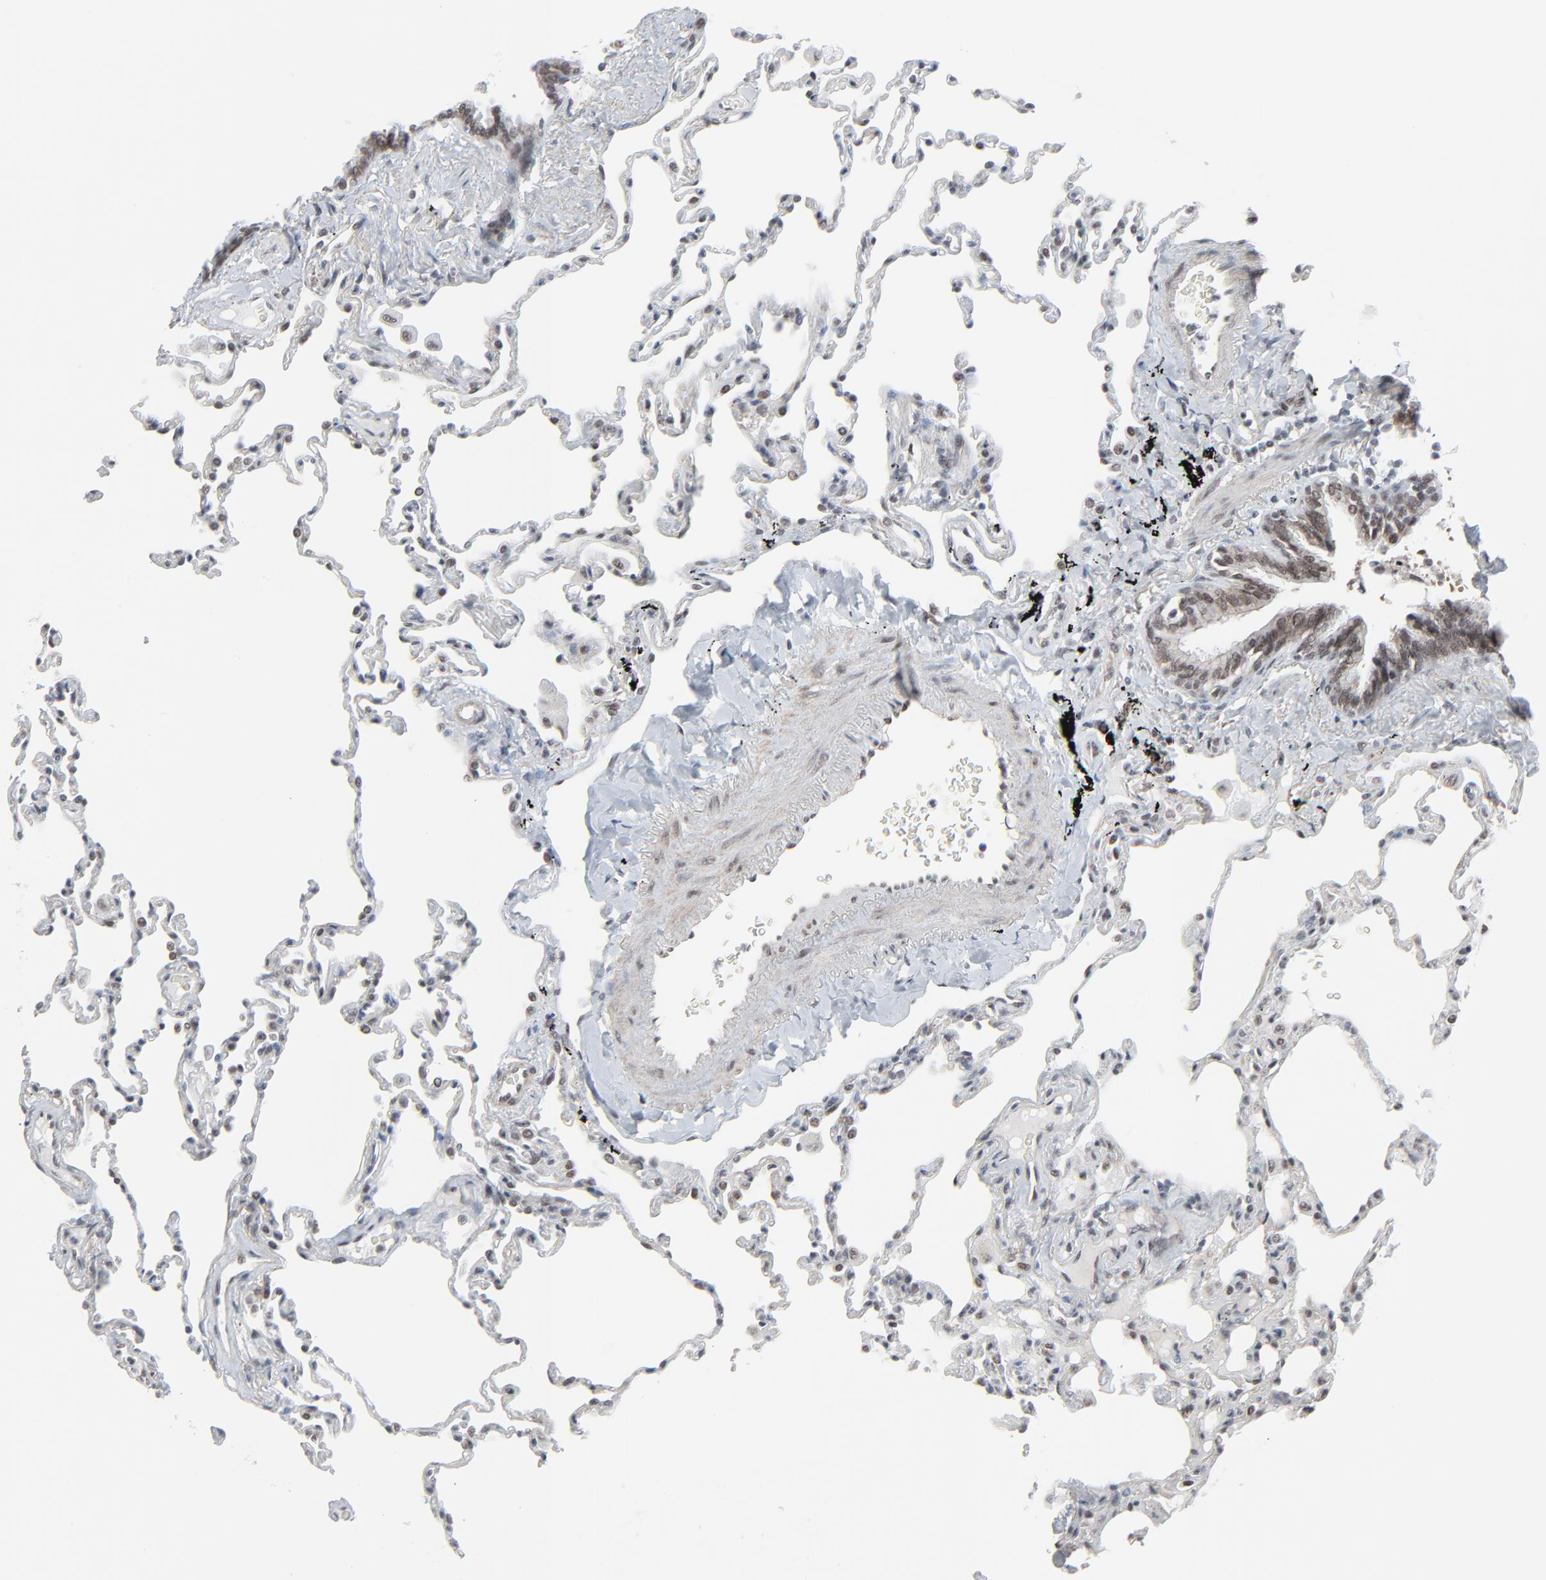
{"staining": {"intensity": "moderate", "quantity": "25%-75%", "location": "nuclear"}, "tissue": "lung", "cell_type": "Alveolar cells", "image_type": "normal", "snomed": [{"axis": "morphology", "description": "Normal tissue, NOS"}, {"axis": "topography", "description": "Lung"}], "caption": "DAB (3,3'-diaminobenzidine) immunohistochemical staining of unremarkable human lung exhibits moderate nuclear protein expression in approximately 25%-75% of alveolar cells.", "gene": "FBXO28", "patient": {"sex": "male", "age": 59}}